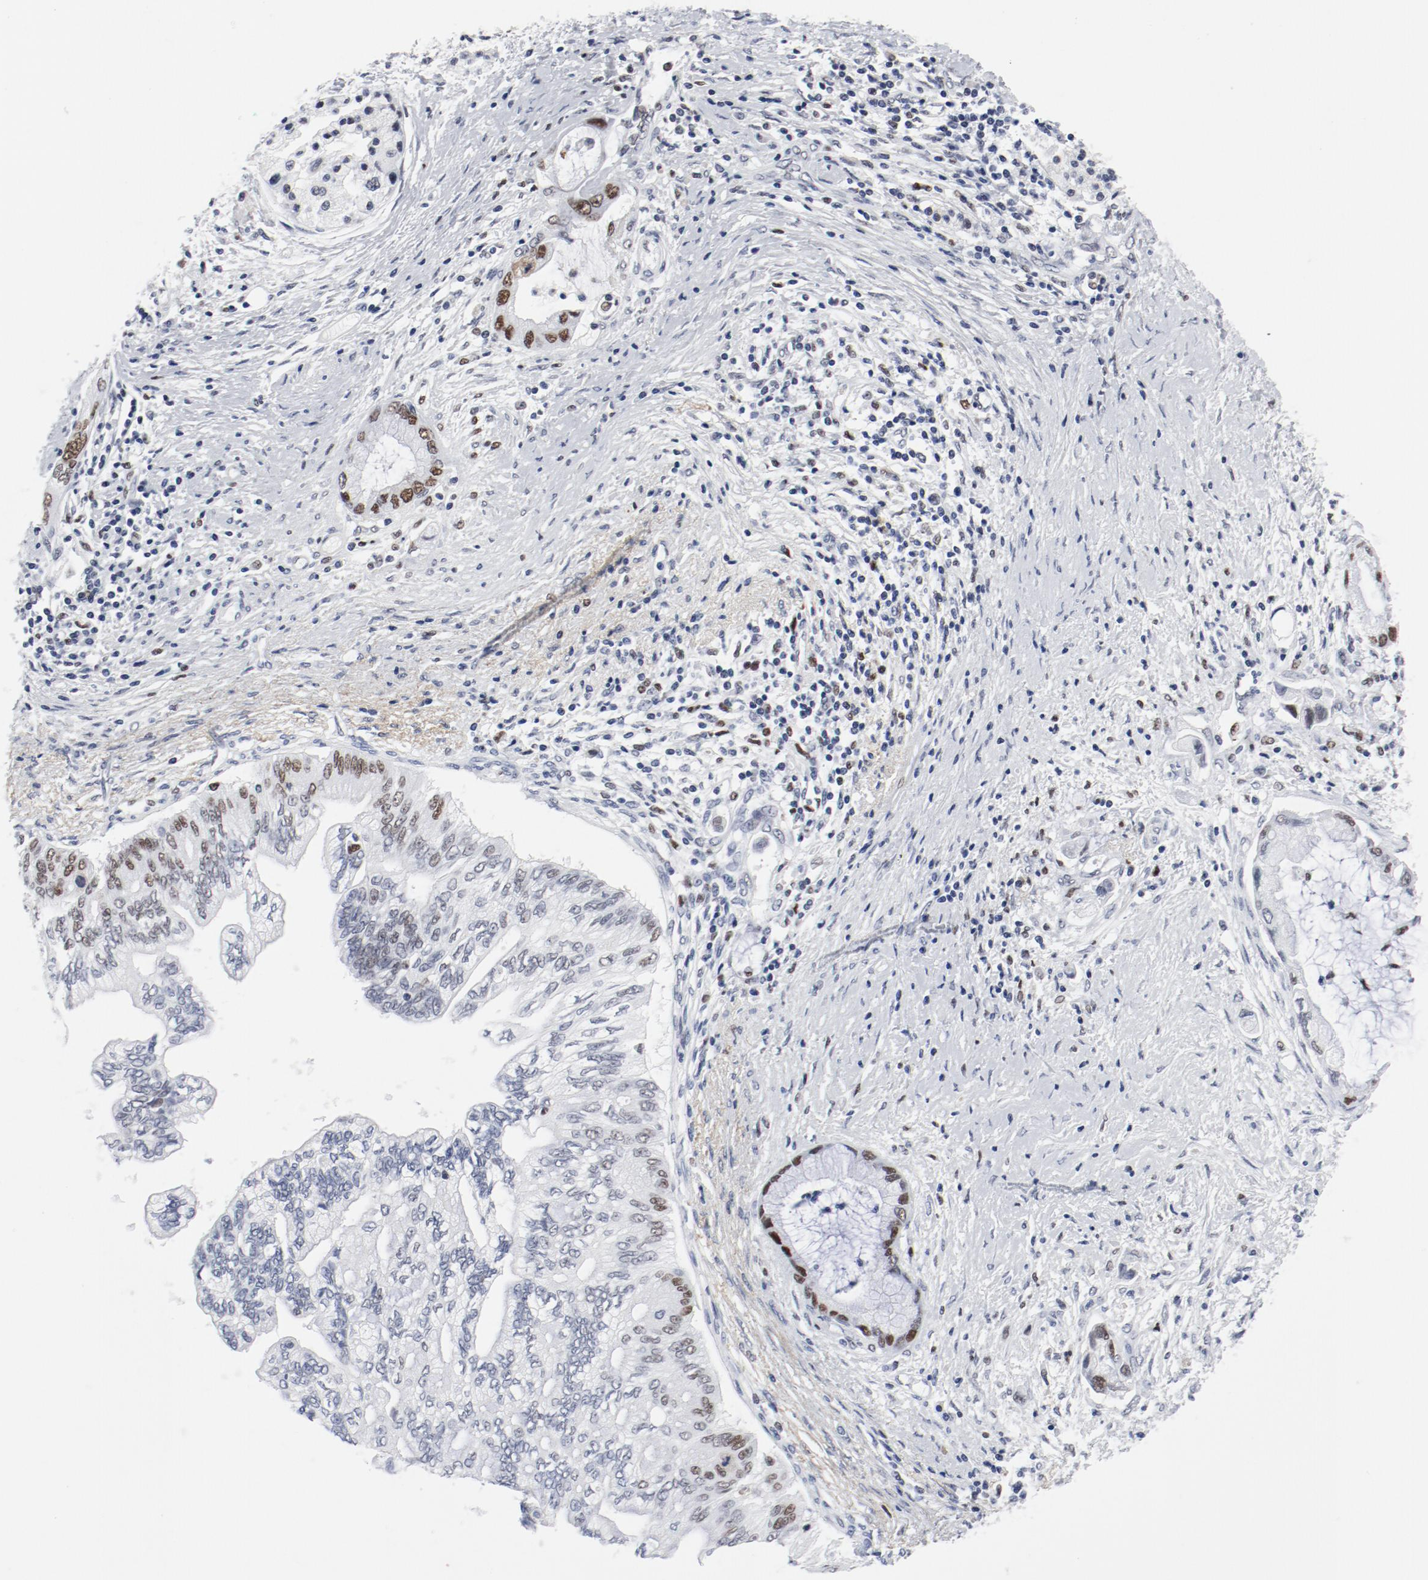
{"staining": {"intensity": "moderate", "quantity": "<25%", "location": "nuclear"}, "tissue": "pancreatic cancer", "cell_type": "Tumor cells", "image_type": "cancer", "snomed": [{"axis": "morphology", "description": "Adenocarcinoma, NOS"}, {"axis": "topography", "description": "Pancreas"}], "caption": "Immunohistochemistry image of neoplastic tissue: adenocarcinoma (pancreatic) stained using immunohistochemistry (IHC) reveals low levels of moderate protein expression localized specifically in the nuclear of tumor cells, appearing as a nuclear brown color.", "gene": "POLD1", "patient": {"sex": "female", "age": 59}}